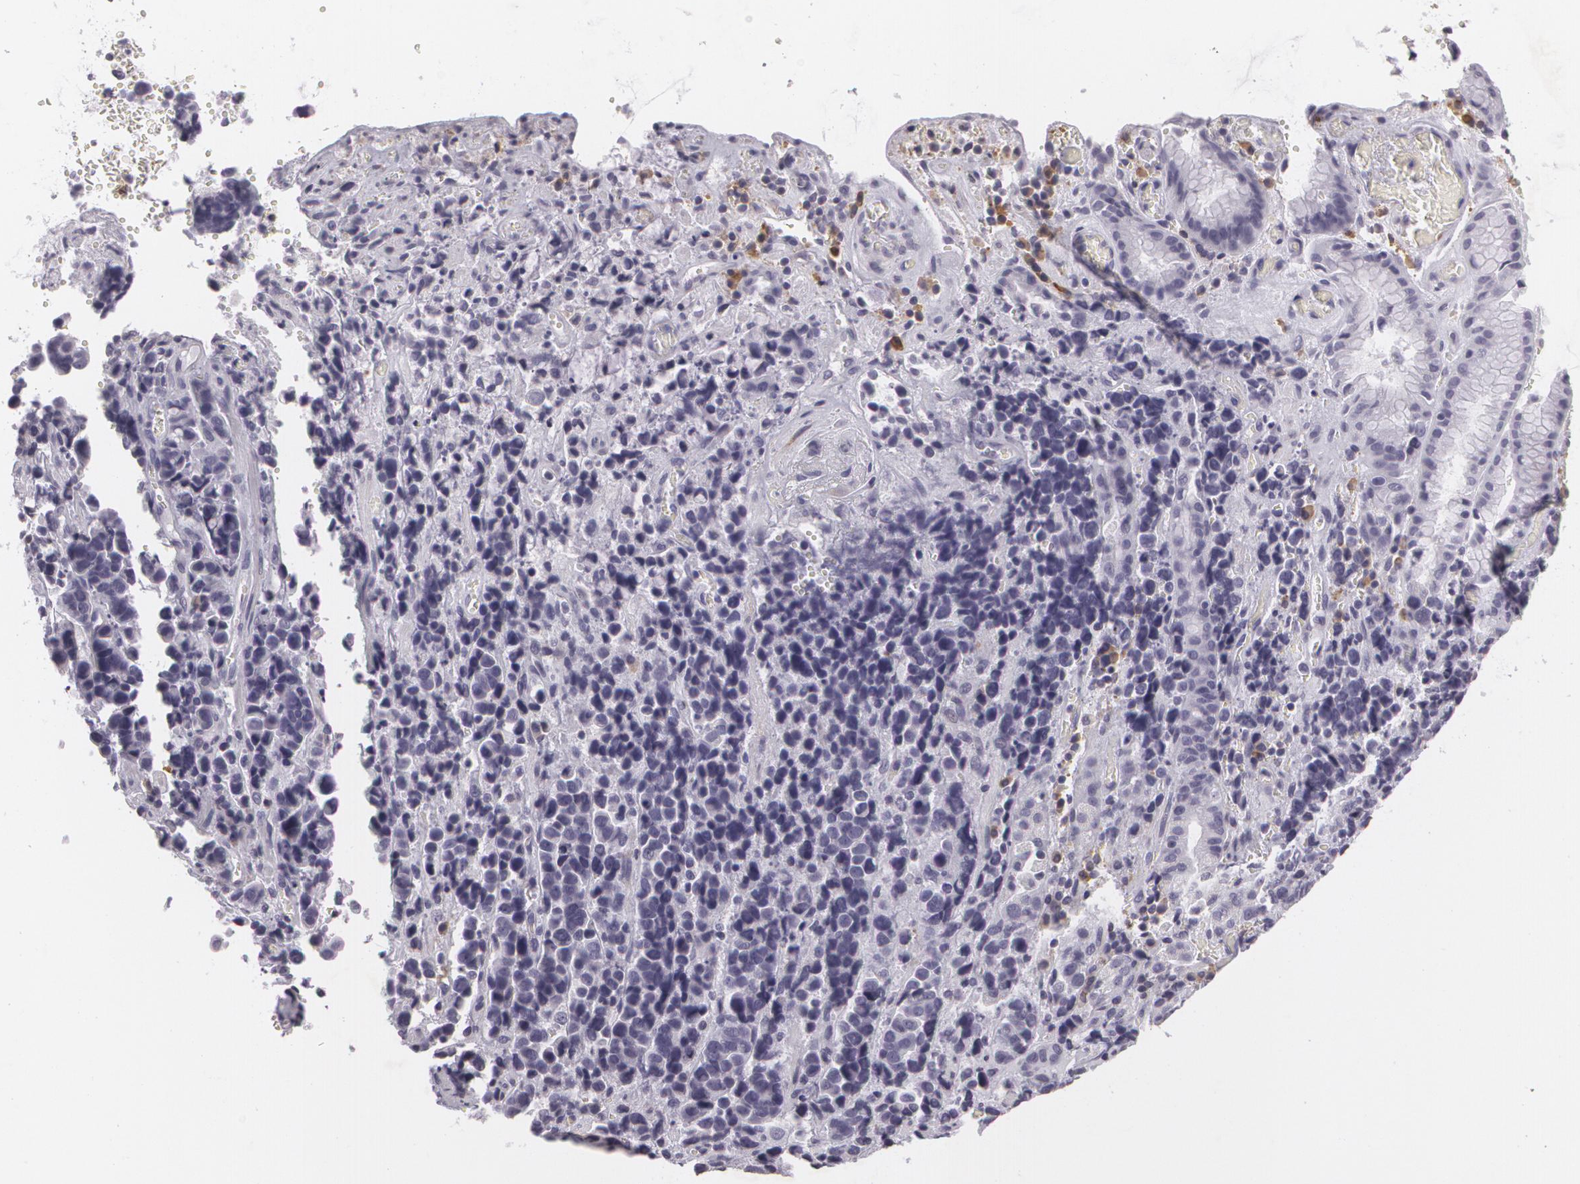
{"staining": {"intensity": "negative", "quantity": "none", "location": "none"}, "tissue": "stomach cancer", "cell_type": "Tumor cells", "image_type": "cancer", "snomed": [{"axis": "morphology", "description": "Adenocarcinoma, NOS"}, {"axis": "topography", "description": "Stomach, upper"}], "caption": "IHC of stomach adenocarcinoma demonstrates no expression in tumor cells.", "gene": "MAP2", "patient": {"sex": "male", "age": 71}}